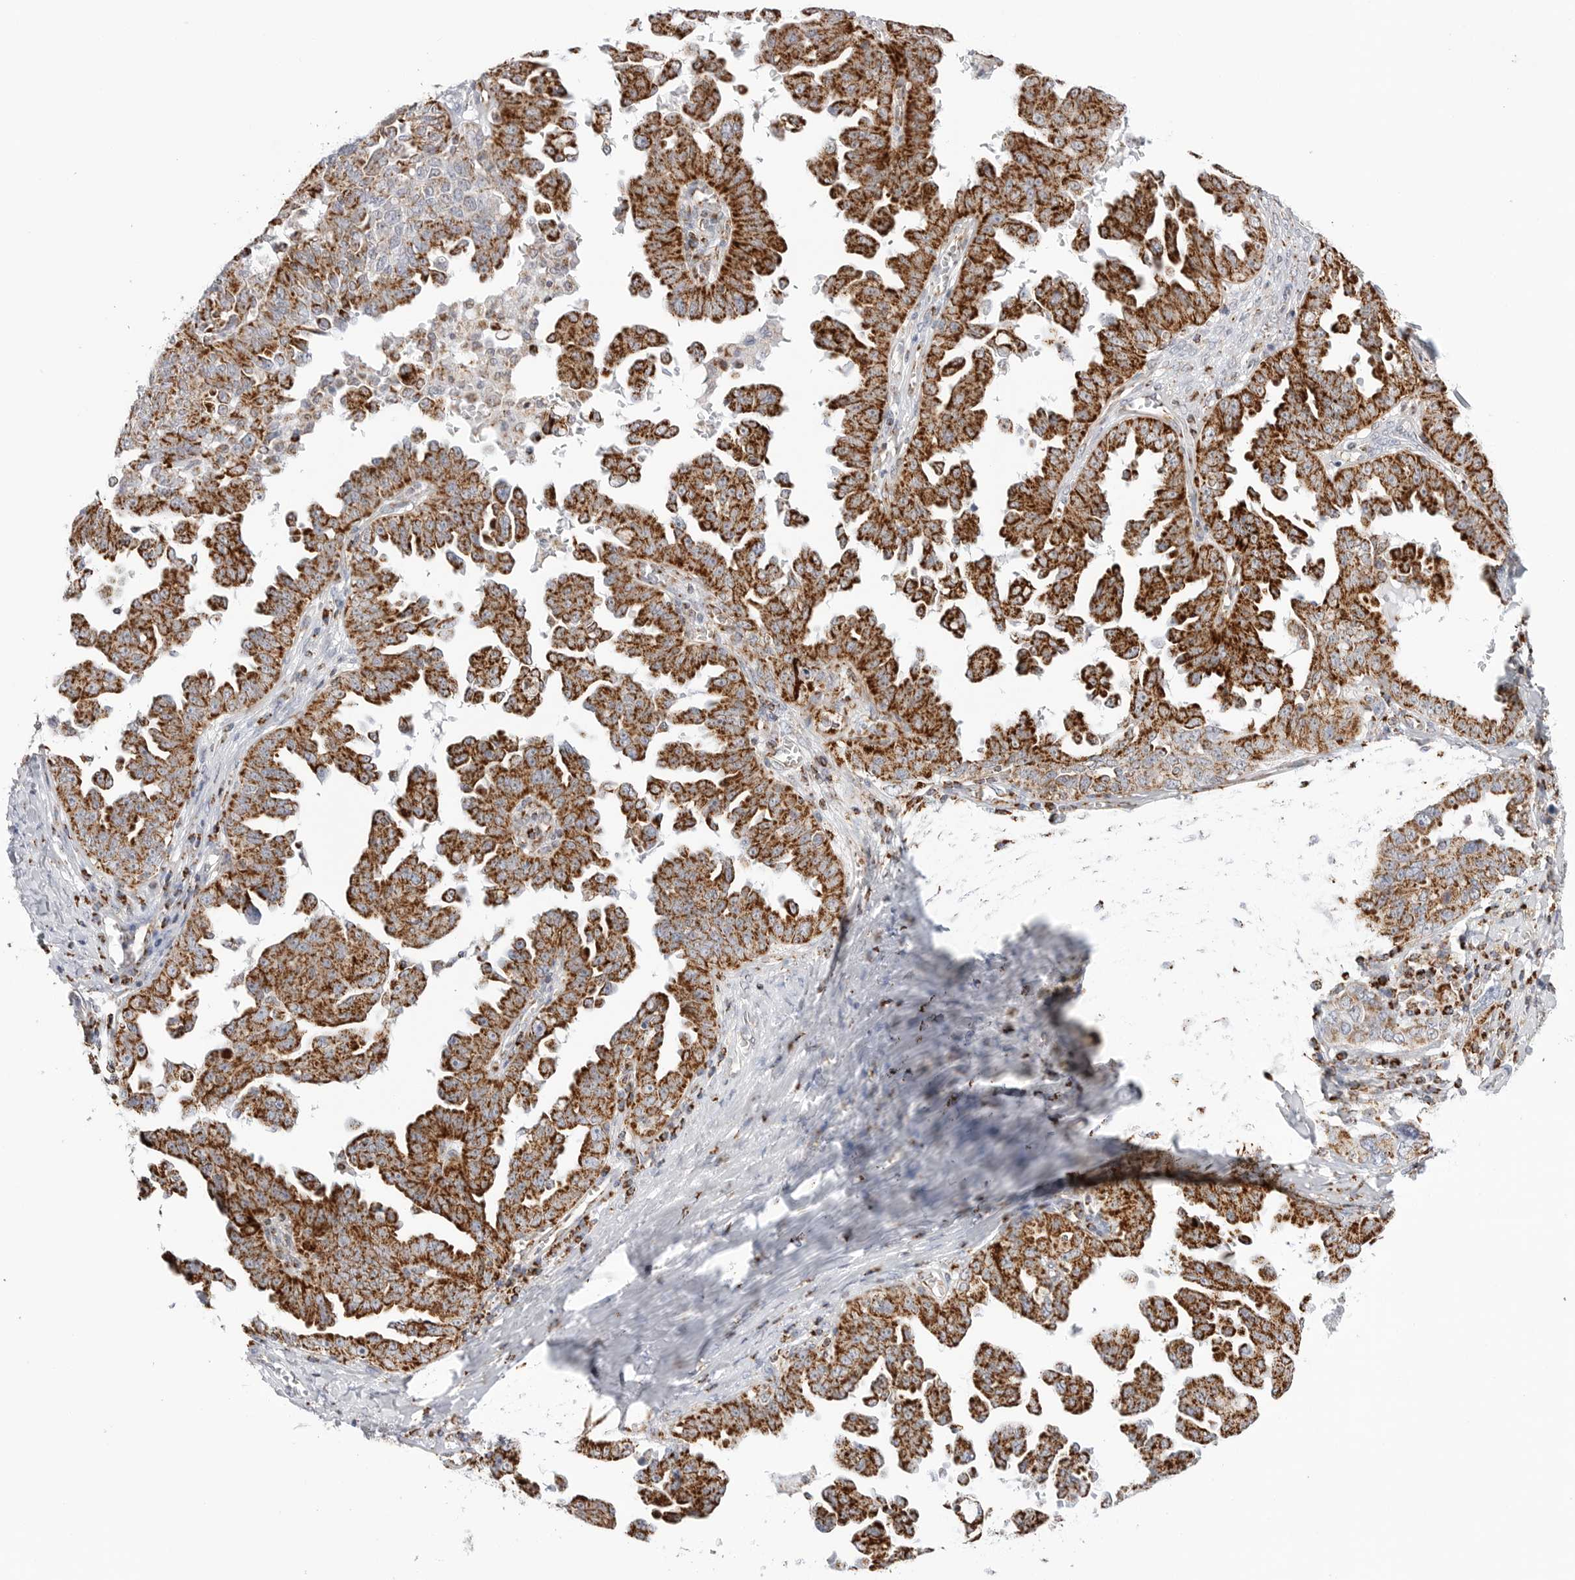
{"staining": {"intensity": "strong", "quantity": ">75%", "location": "cytoplasmic/membranous"}, "tissue": "ovarian cancer", "cell_type": "Tumor cells", "image_type": "cancer", "snomed": [{"axis": "morphology", "description": "Carcinoma, endometroid"}, {"axis": "topography", "description": "Ovary"}], "caption": "A brown stain highlights strong cytoplasmic/membranous positivity of a protein in human endometroid carcinoma (ovarian) tumor cells.", "gene": "ATP5IF1", "patient": {"sex": "female", "age": 62}}